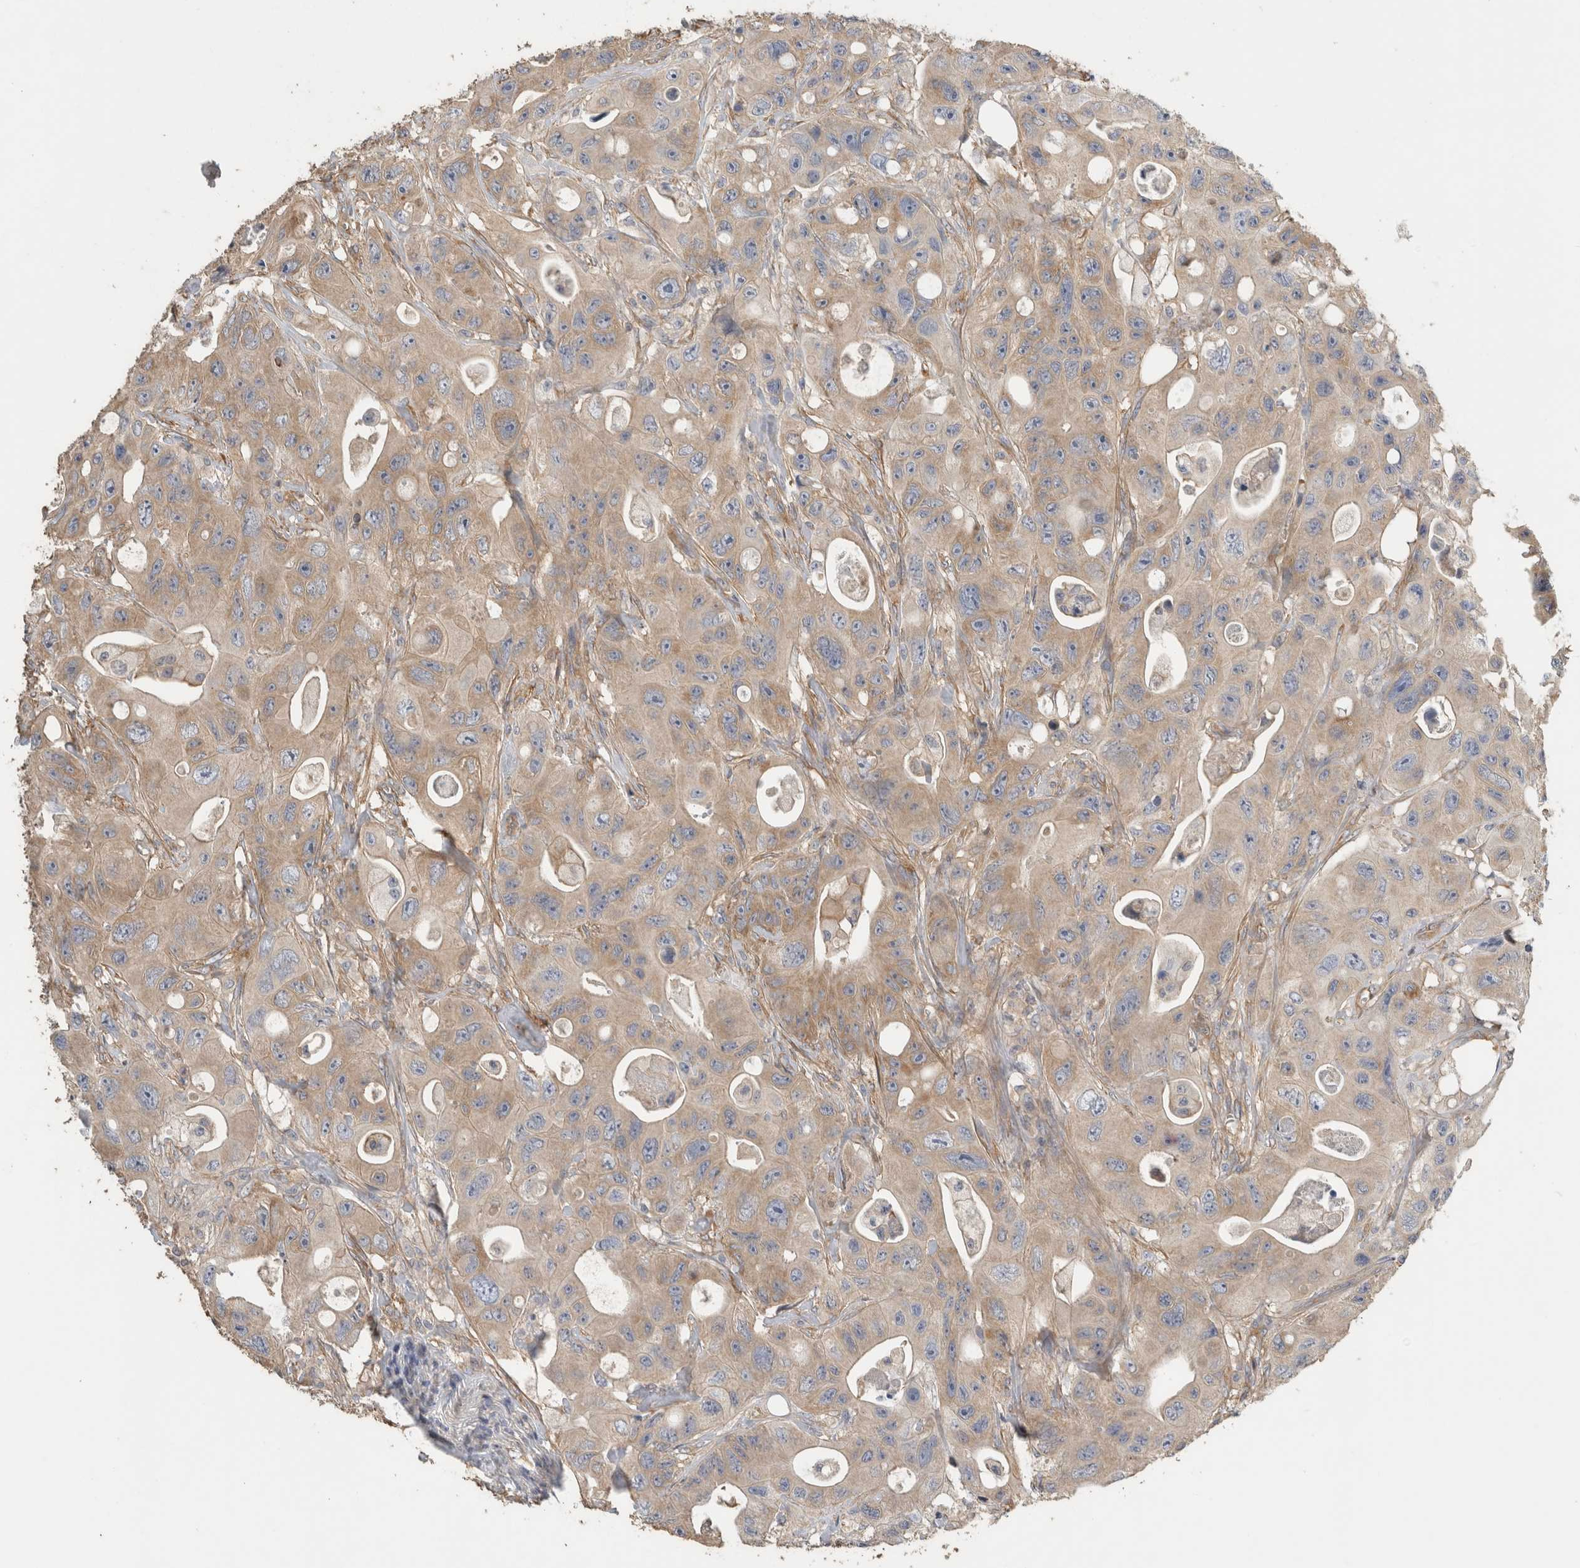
{"staining": {"intensity": "moderate", "quantity": ">75%", "location": "cytoplasmic/membranous"}, "tissue": "colorectal cancer", "cell_type": "Tumor cells", "image_type": "cancer", "snomed": [{"axis": "morphology", "description": "Adenocarcinoma, NOS"}, {"axis": "topography", "description": "Colon"}], "caption": "Immunohistochemistry of colorectal cancer (adenocarcinoma) shows medium levels of moderate cytoplasmic/membranous positivity in about >75% of tumor cells.", "gene": "EIF4G3", "patient": {"sex": "female", "age": 46}}